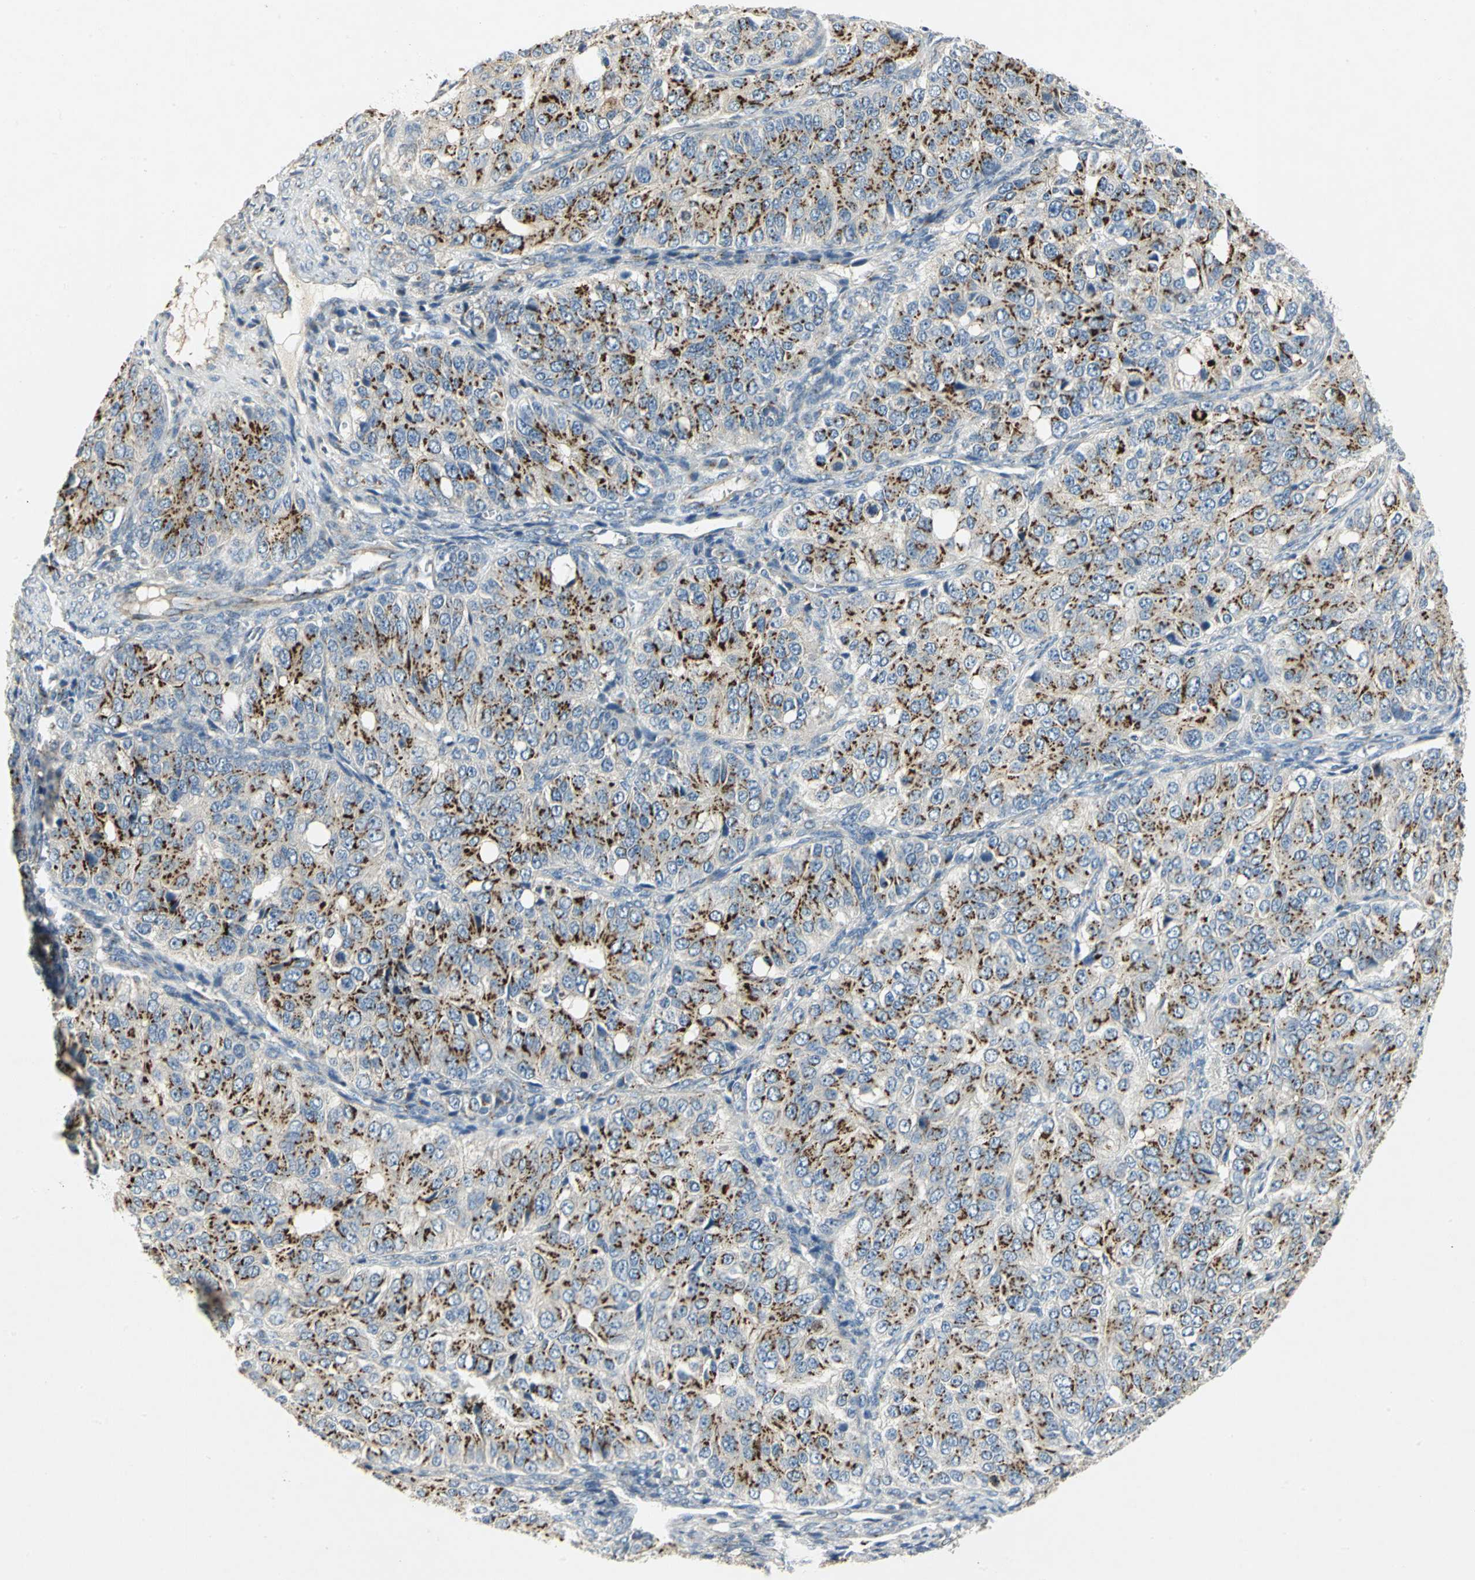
{"staining": {"intensity": "strong", "quantity": "25%-75%", "location": "cytoplasmic/membranous"}, "tissue": "ovarian cancer", "cell_type": "Tumor cells", "image_type": "cancer", "snomed": [{"axis": "morphology", "description": "Carcinoma, endometroid"}, {"axis": "topography", "description": "Ovary"}], "caption": "About 25%-75% of tumor cells in human endometroid carcinoma (ovarian) reveal strong cytoplasmic/membranous protein staining as visualized by brown immunohistochemical staining.", "gene": "TM9SF2", "patient": {"sex": "female", "age": 51}}